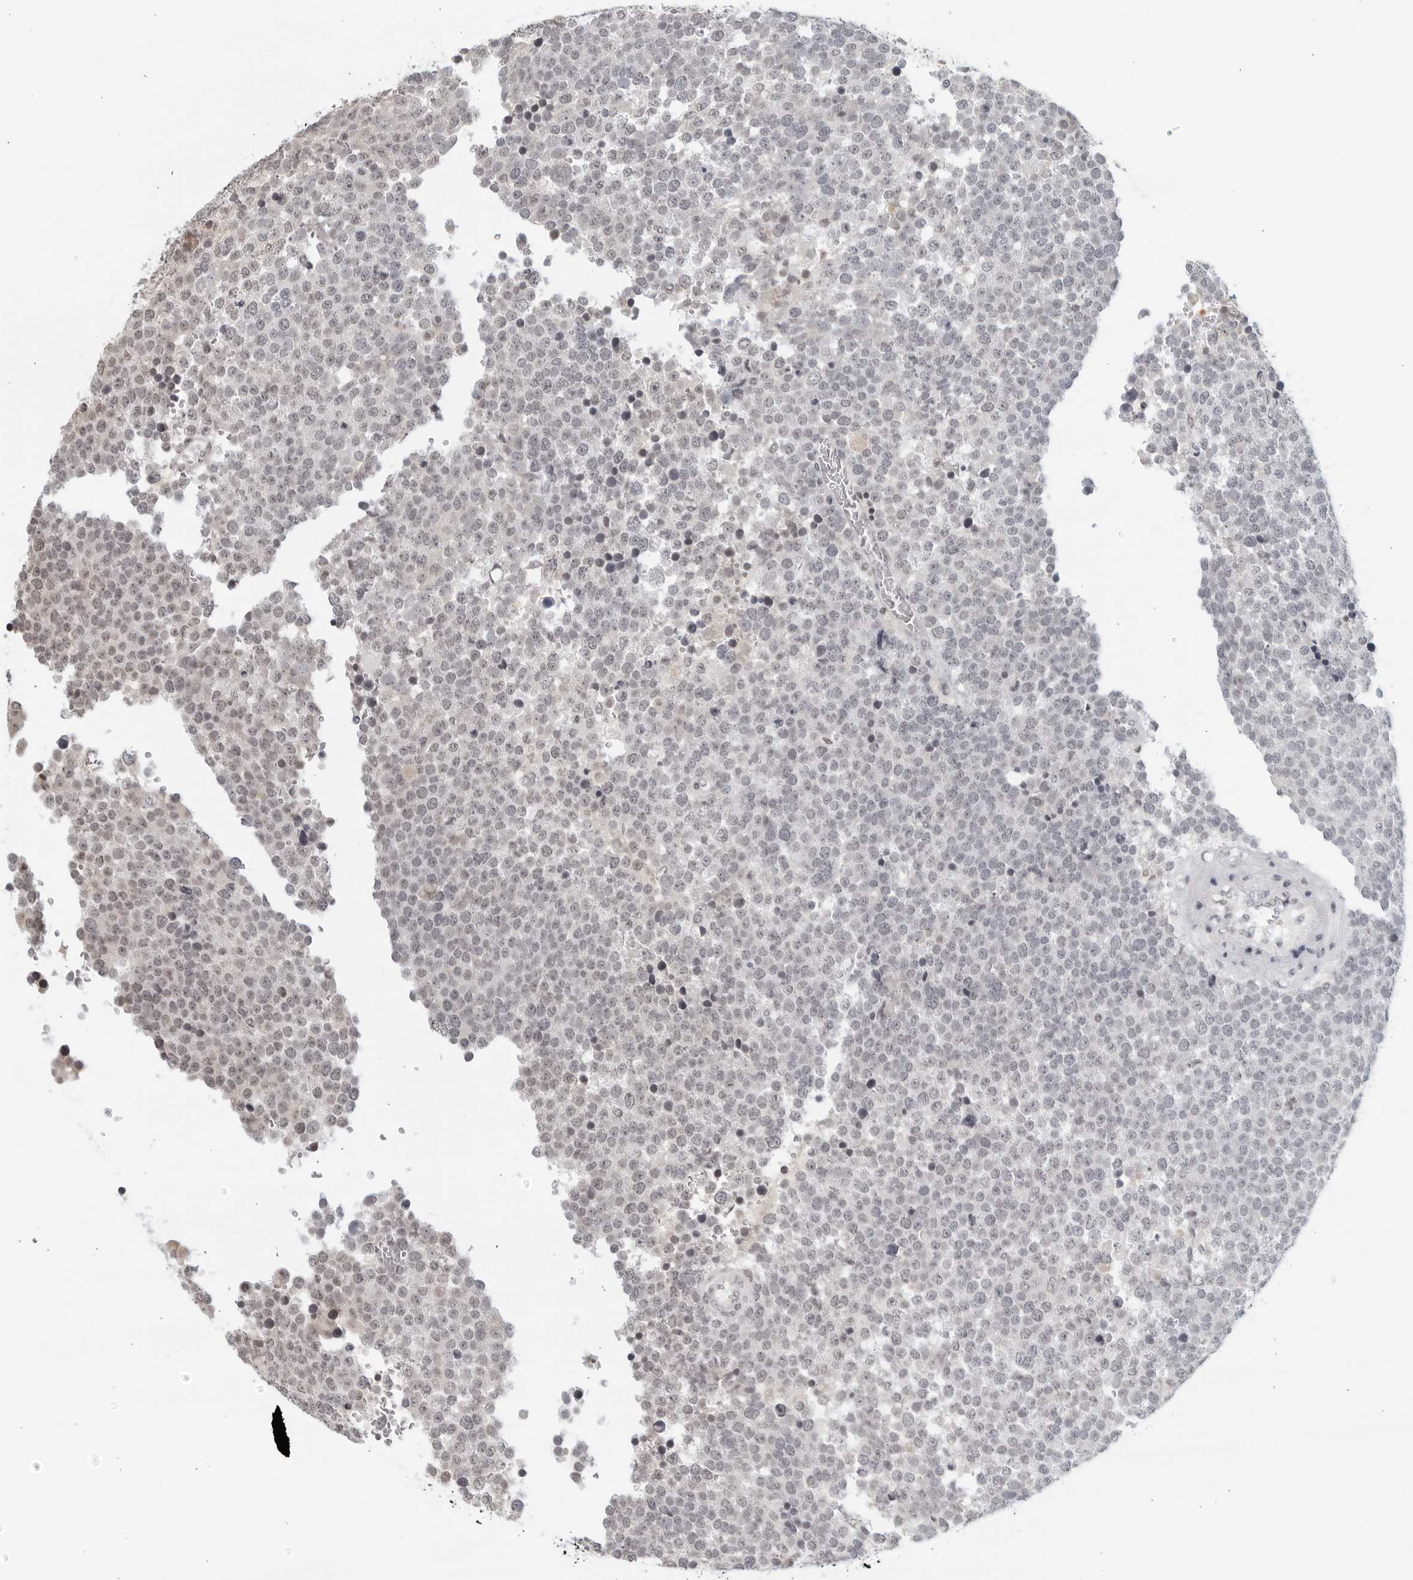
{"staining": {"intensity": "negative", "quantity": "none", "location": "none"}, "tissue": "testis cancer", "cell_type": "Tumor cells", "image_type": "cancer", "snomed": [{"axis": "morphology", "description": "Seminoma, NOS"}, {"axis": "topography", "description": "Testis"}], "caption": "Immunohistochemical staining of human testis seminoma demonstrates no significant positivity in tumor cells.", "gene": "RAB11FIP3", "patient": {"sex": "male", "age": 71}}